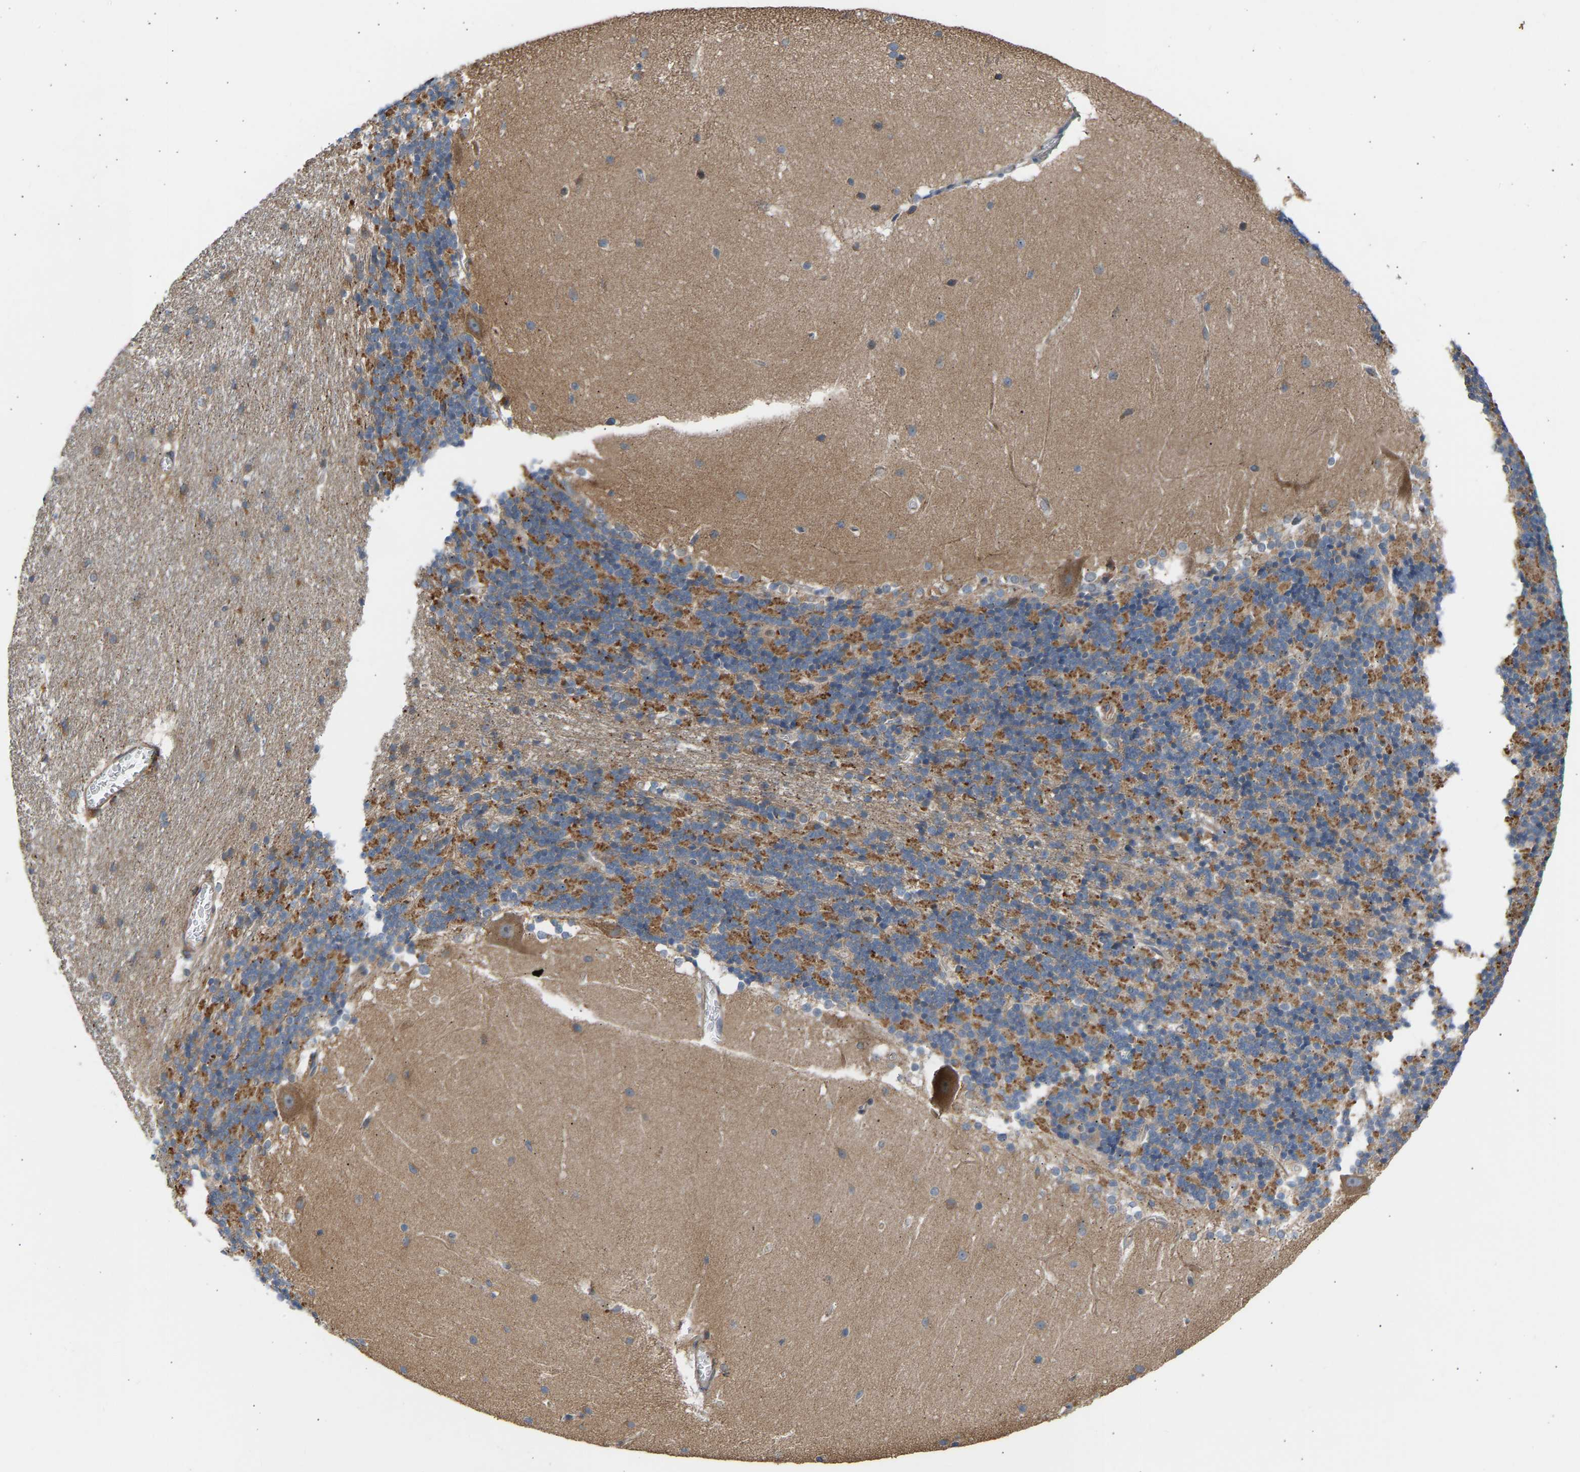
{"staining": {"intensity": "moderate", "quantity": ">75%", "location": "cytoplasmic/membranous"}, "tissue": "cerebellum", "cell_type": "Cells in granular layer", "image_type": "normal", "snomed": [{"axis": "morphology", "description": "Normal tissue, NOS"}, {"axis": "topography", "description": "Cerebellum"}], "caption": "Immunohistochemical staining of unremarkable cerebellum shows medium levels of moderate cytoplasmic/membranous positivity in approximately >75% of cells in granular layer. (brown staining indicates protein expression, while blue staining denotes nuclei).", "gene": "GCN1", "patient": {"sex": "female", "age": 19}}